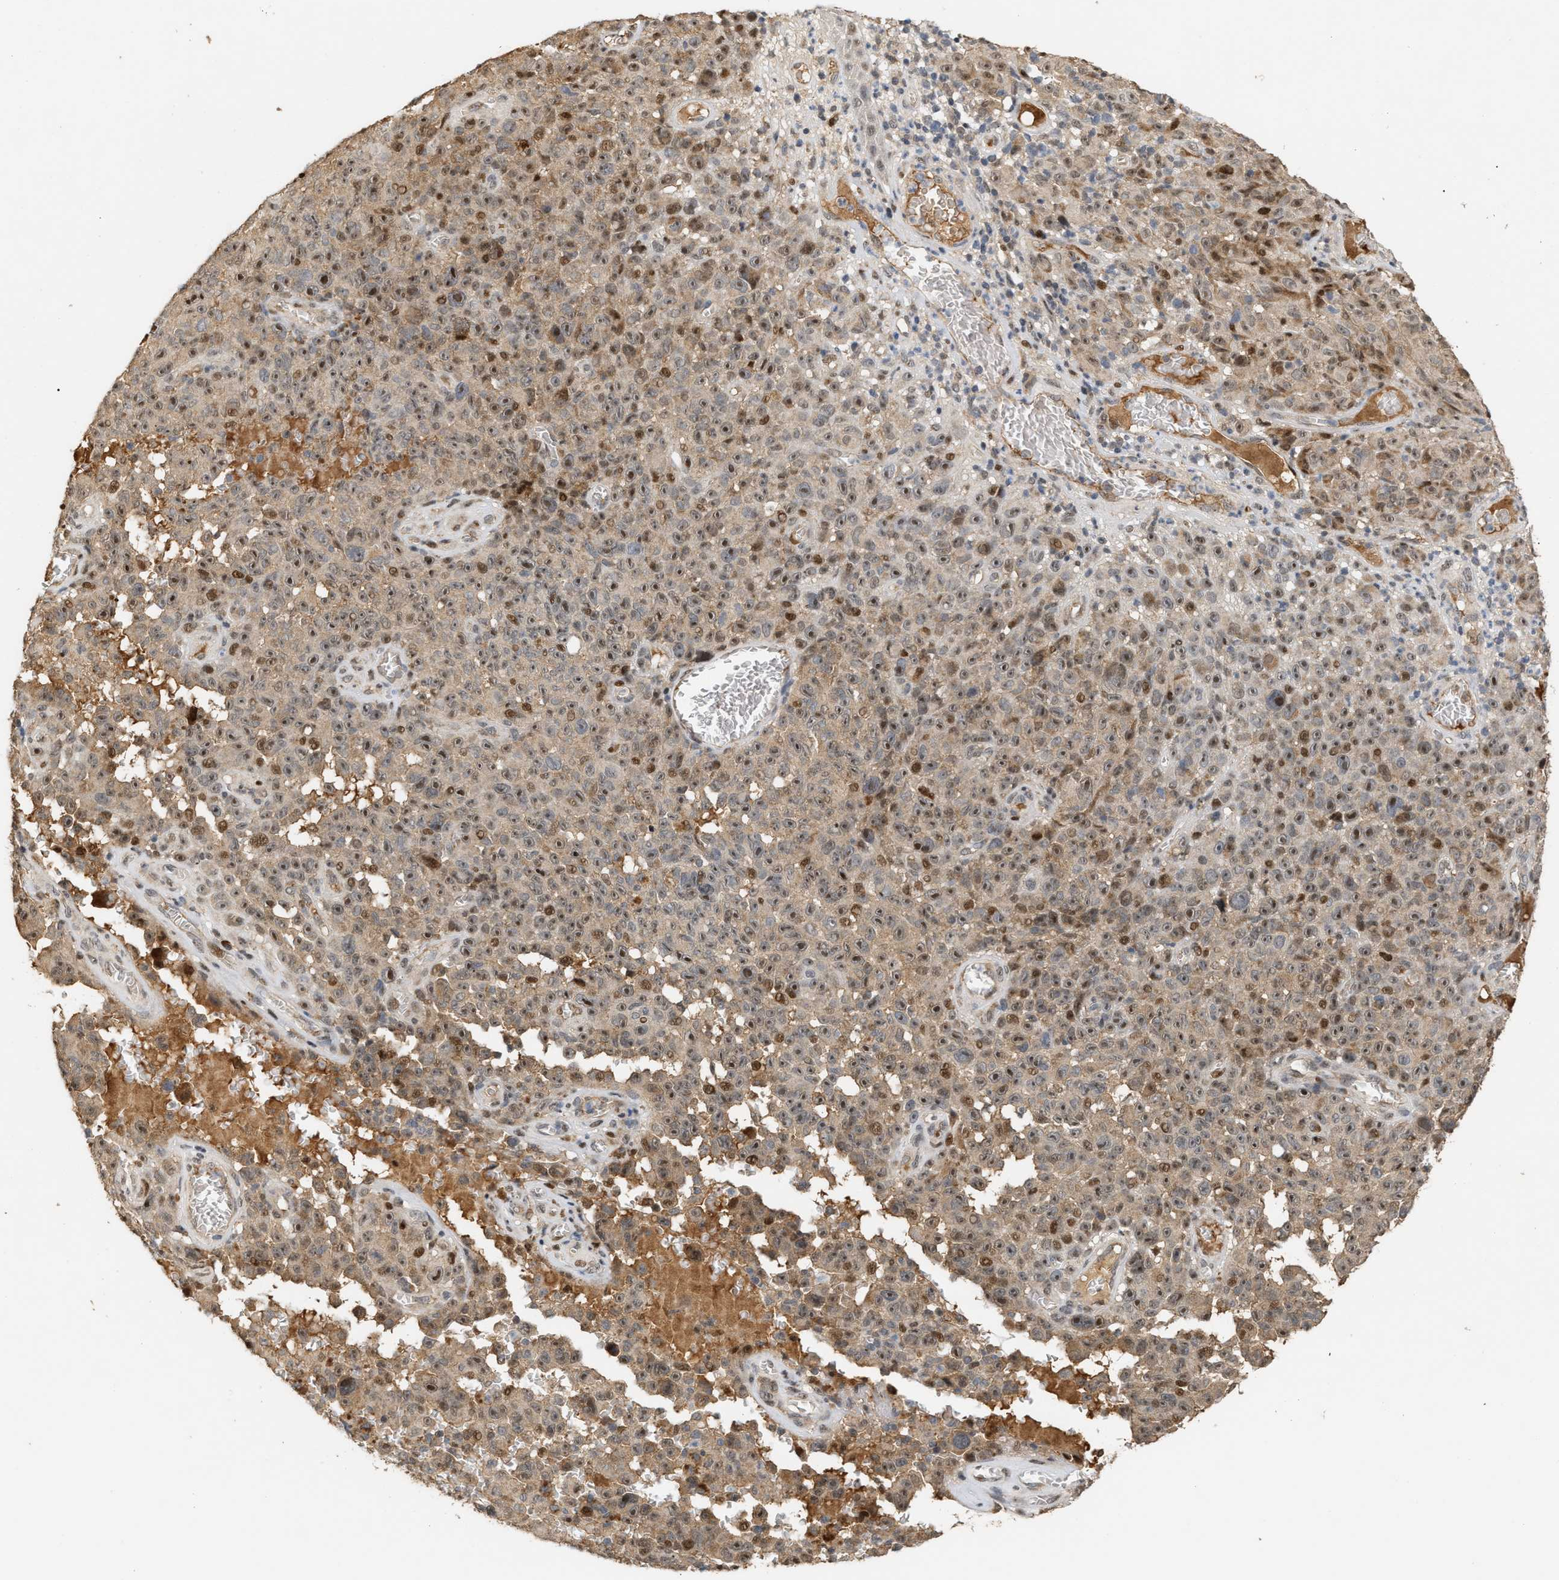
{"staining": {"intensity": "moderate", "quantity": ">75%", "location": "cytoplasmic/membranous,nuclear"}, "tissue": "melanoma", "cell_type": "Tumor cells", "image_type": "cancer", "snomed": [{"axis": "morphology", "description": "Malignant melanoma, NOS"}, {"axis": "topography", "description": "Skin"}], "caption": "Protein expression analysis of human malignant melanoma reveals moderate cytoplasmic/membranous and nuclear positivity in about >75% of tumor cells. Immunohistochemistry (ihc) stains the protein of interest in brown and the nuclei are stained blue.", "gene": "ZFAND5", "patient": {"sex": "female", "age": 82}}